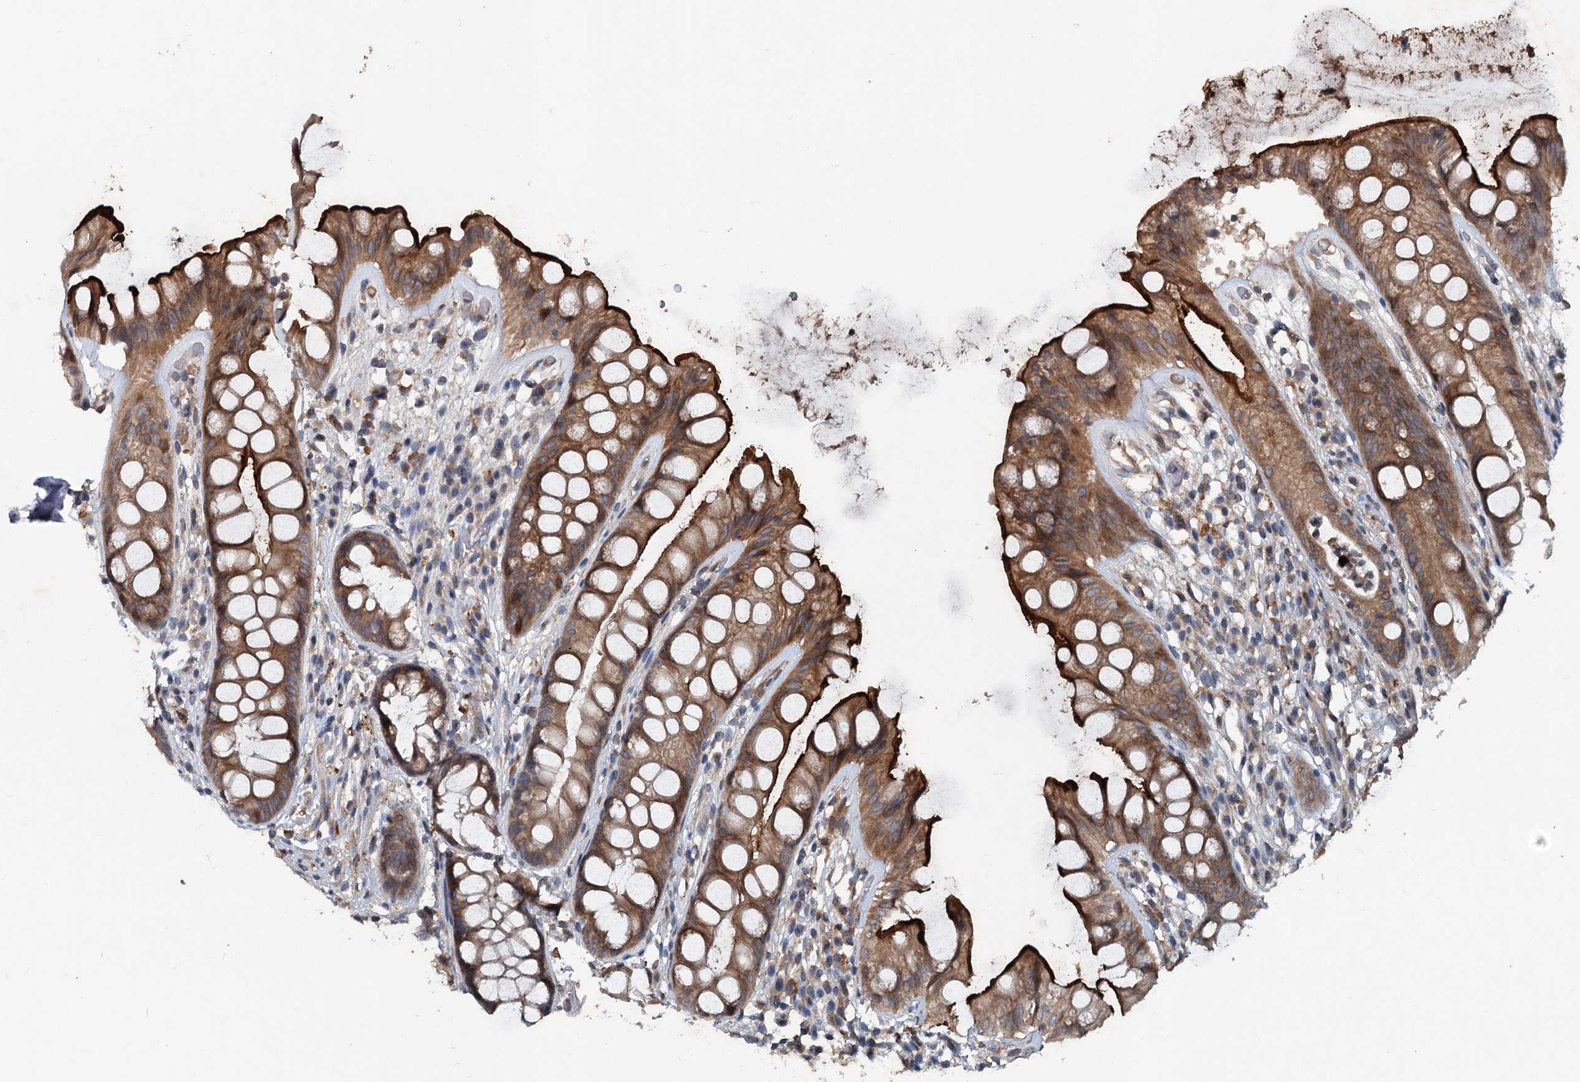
{"staining": {"intensity": "strong", "quantity": ">75%", "location": "cytoplasmic/membranous"}, "tissue": "rectum", "cell_type": "Glandular cells", "image_type": "normal", "snomed": [{"axis": "morphology", "description": "Normal tissue, NOS"}, {"axis": "topography", "description": "Rectum"}], "caption": "This image displays immunohistochemistry staining of benign human rectum, with high strong cytoplasmic/membranous staining in approximately >75% of glandular cells.", "gene": "TAPBPL", "patient": {"sex": "male", "age": 74}}